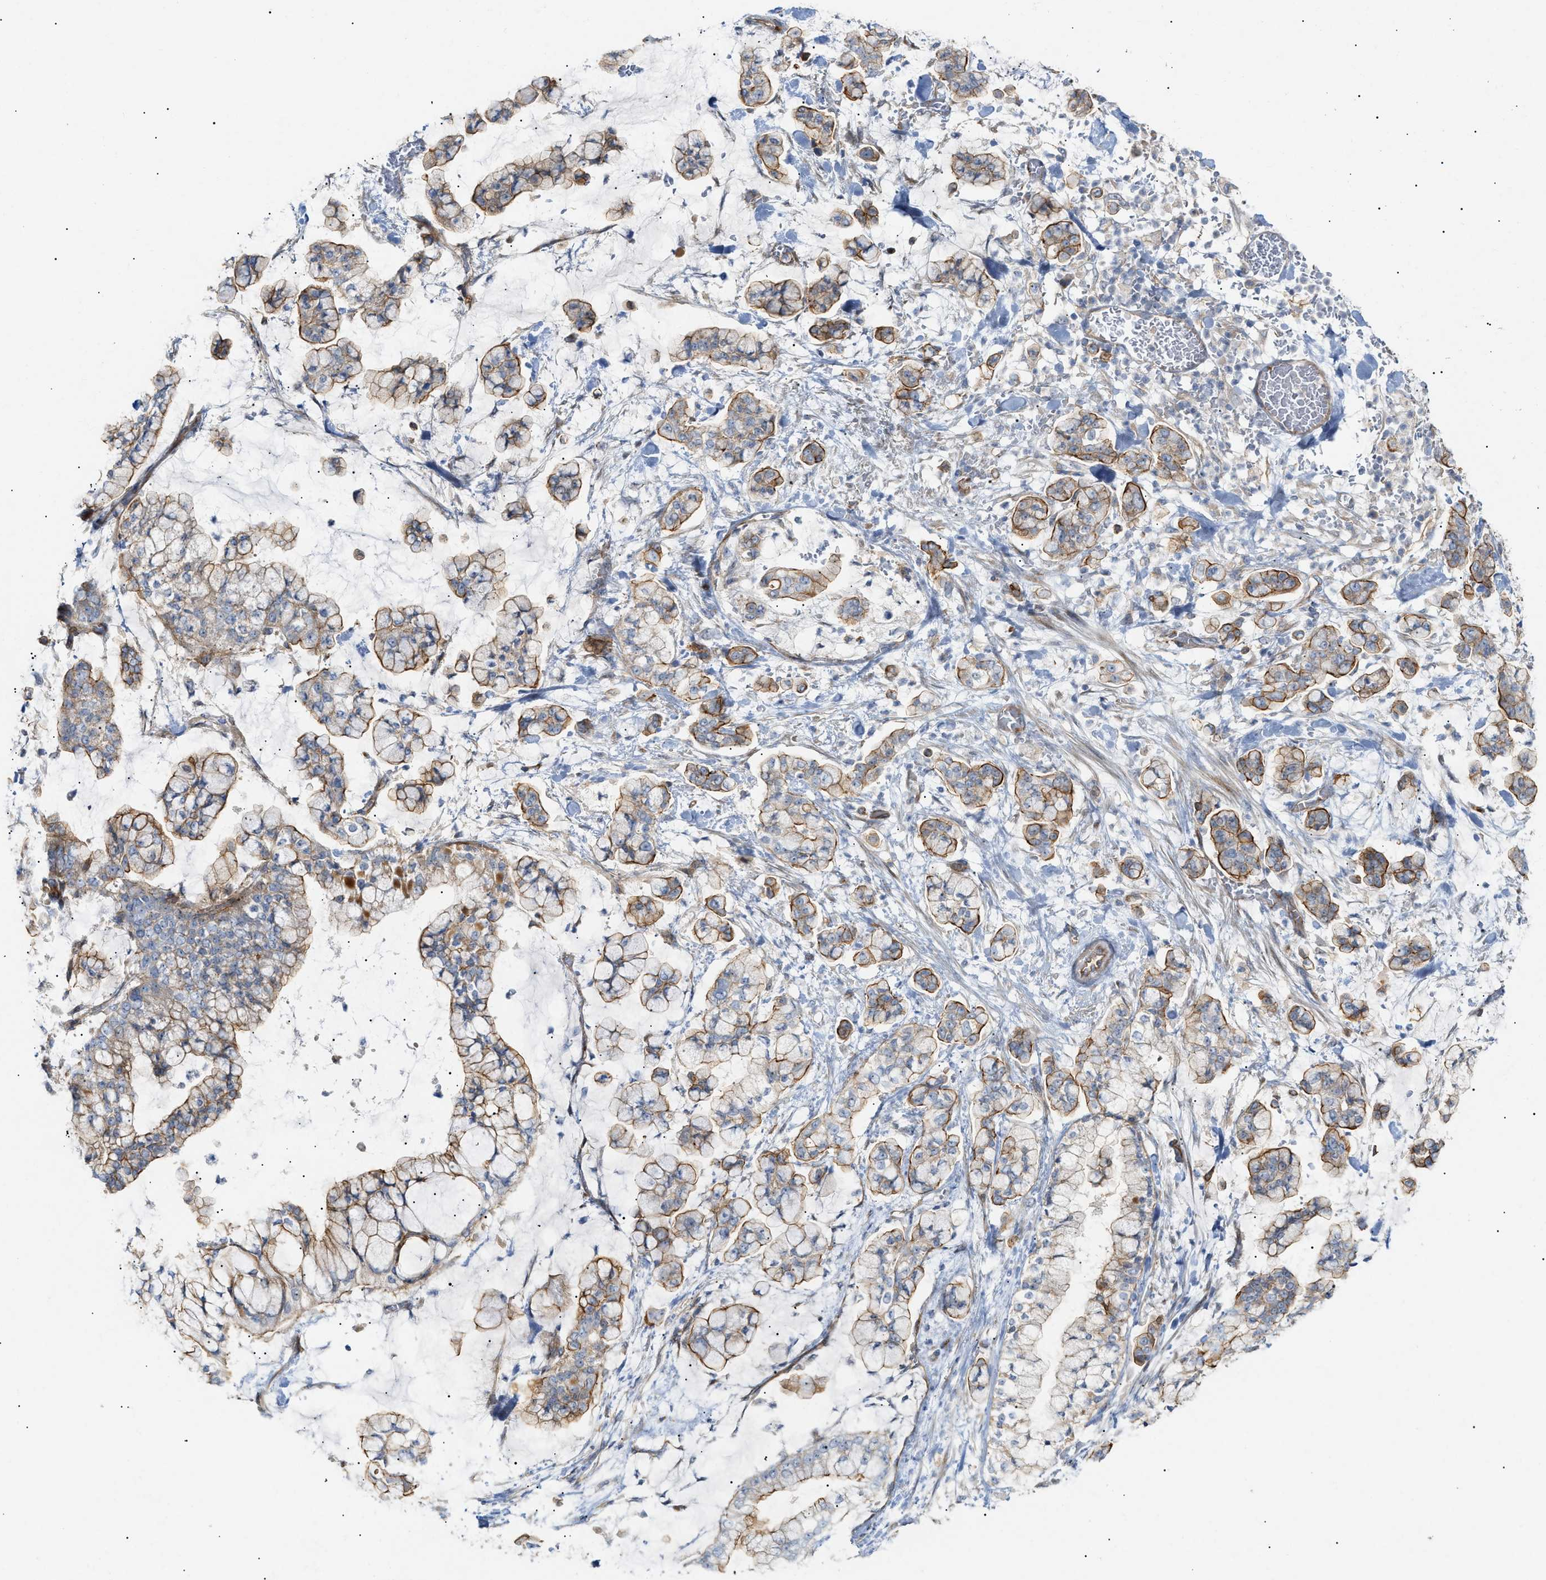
{"staining": {"intensity": "moderate", "quantity": "25%-75%", "location": "cytoplasmic/membranous"}, "tissue": "stomach cancer", "cell_type": "Tumor cells", "image_type": "cancer", "snomed": [{"axis": "morphology", "description": "Normal tissue, NOS"}, {"axis": "morphology", "description": "Adenocarcinoma, NOS"}, {"axis": "topography", "description": "Stomach, upper"}, {"axis": "topography", "description": "Stomach"}], "caption": "High-magnification brightfield microscopy of stomach adenocarcinoma stained with DAB (brown) and counterstained with hematoxylin (blue). tumor cells exhibit moderate cytoplasmic/membranous positivity is appreciated in approximately25%-75% of cells.", "gene": "ZFHX2", "patient": {"sex": "male", "age": 76}}